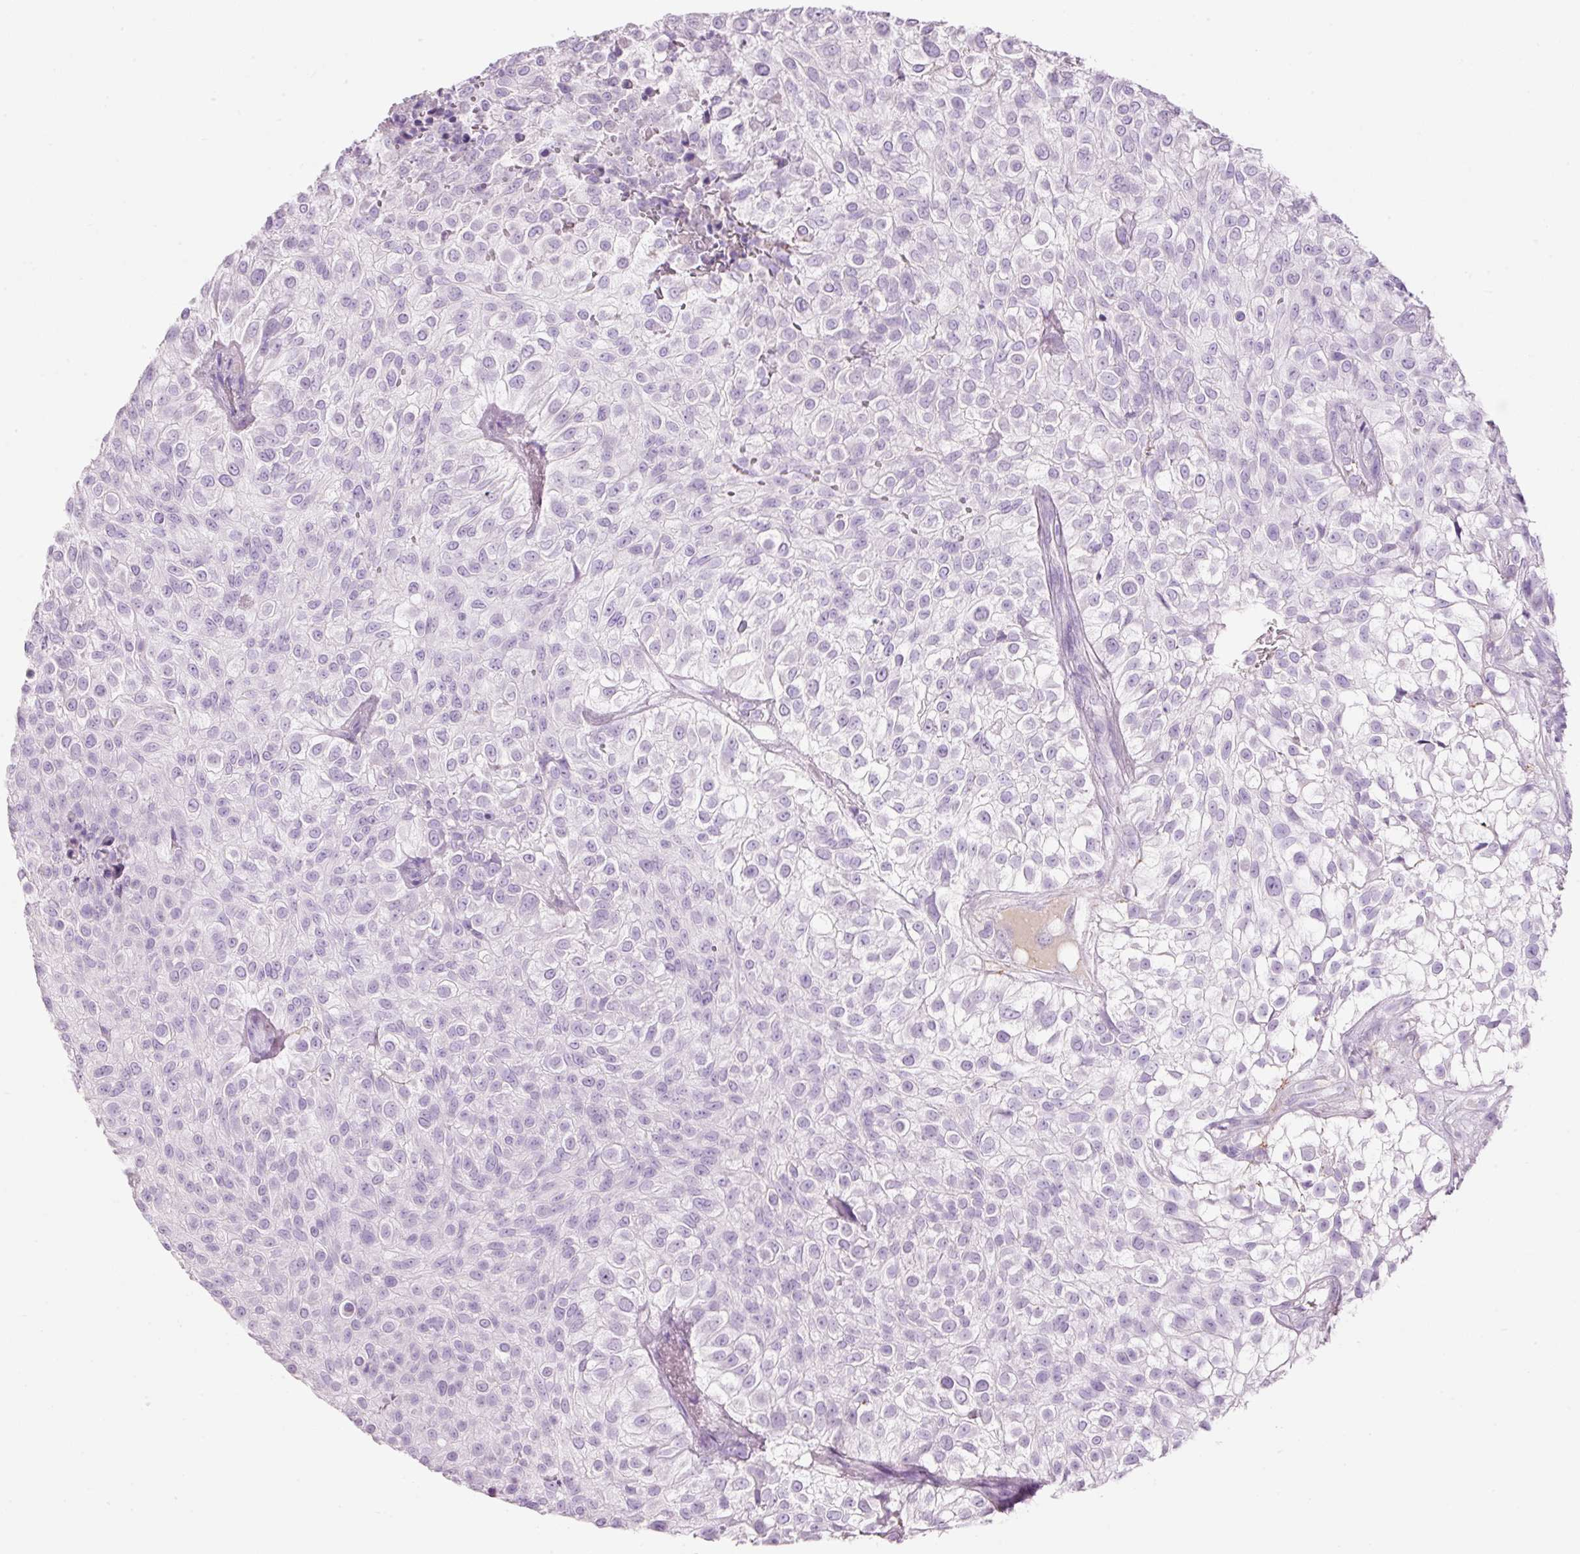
{"staining": {"intensity": "negative", "quantity": "none", "location": "none"}, "tissue": "urothelial cancer", "cell_type": "Tumor cells", "image_type": "cancer", "snomed": [{"axis": "morphology", "description": "Urothelial carcinoma, High grade"}, {"axis": "topography", "description": "Urinary bladder"}], "caption": "Tumor cells show no significant protein positivity in urothelial cancer.", "gene": "MFAP4", "patient": {"sex": "male", "age": 56}}